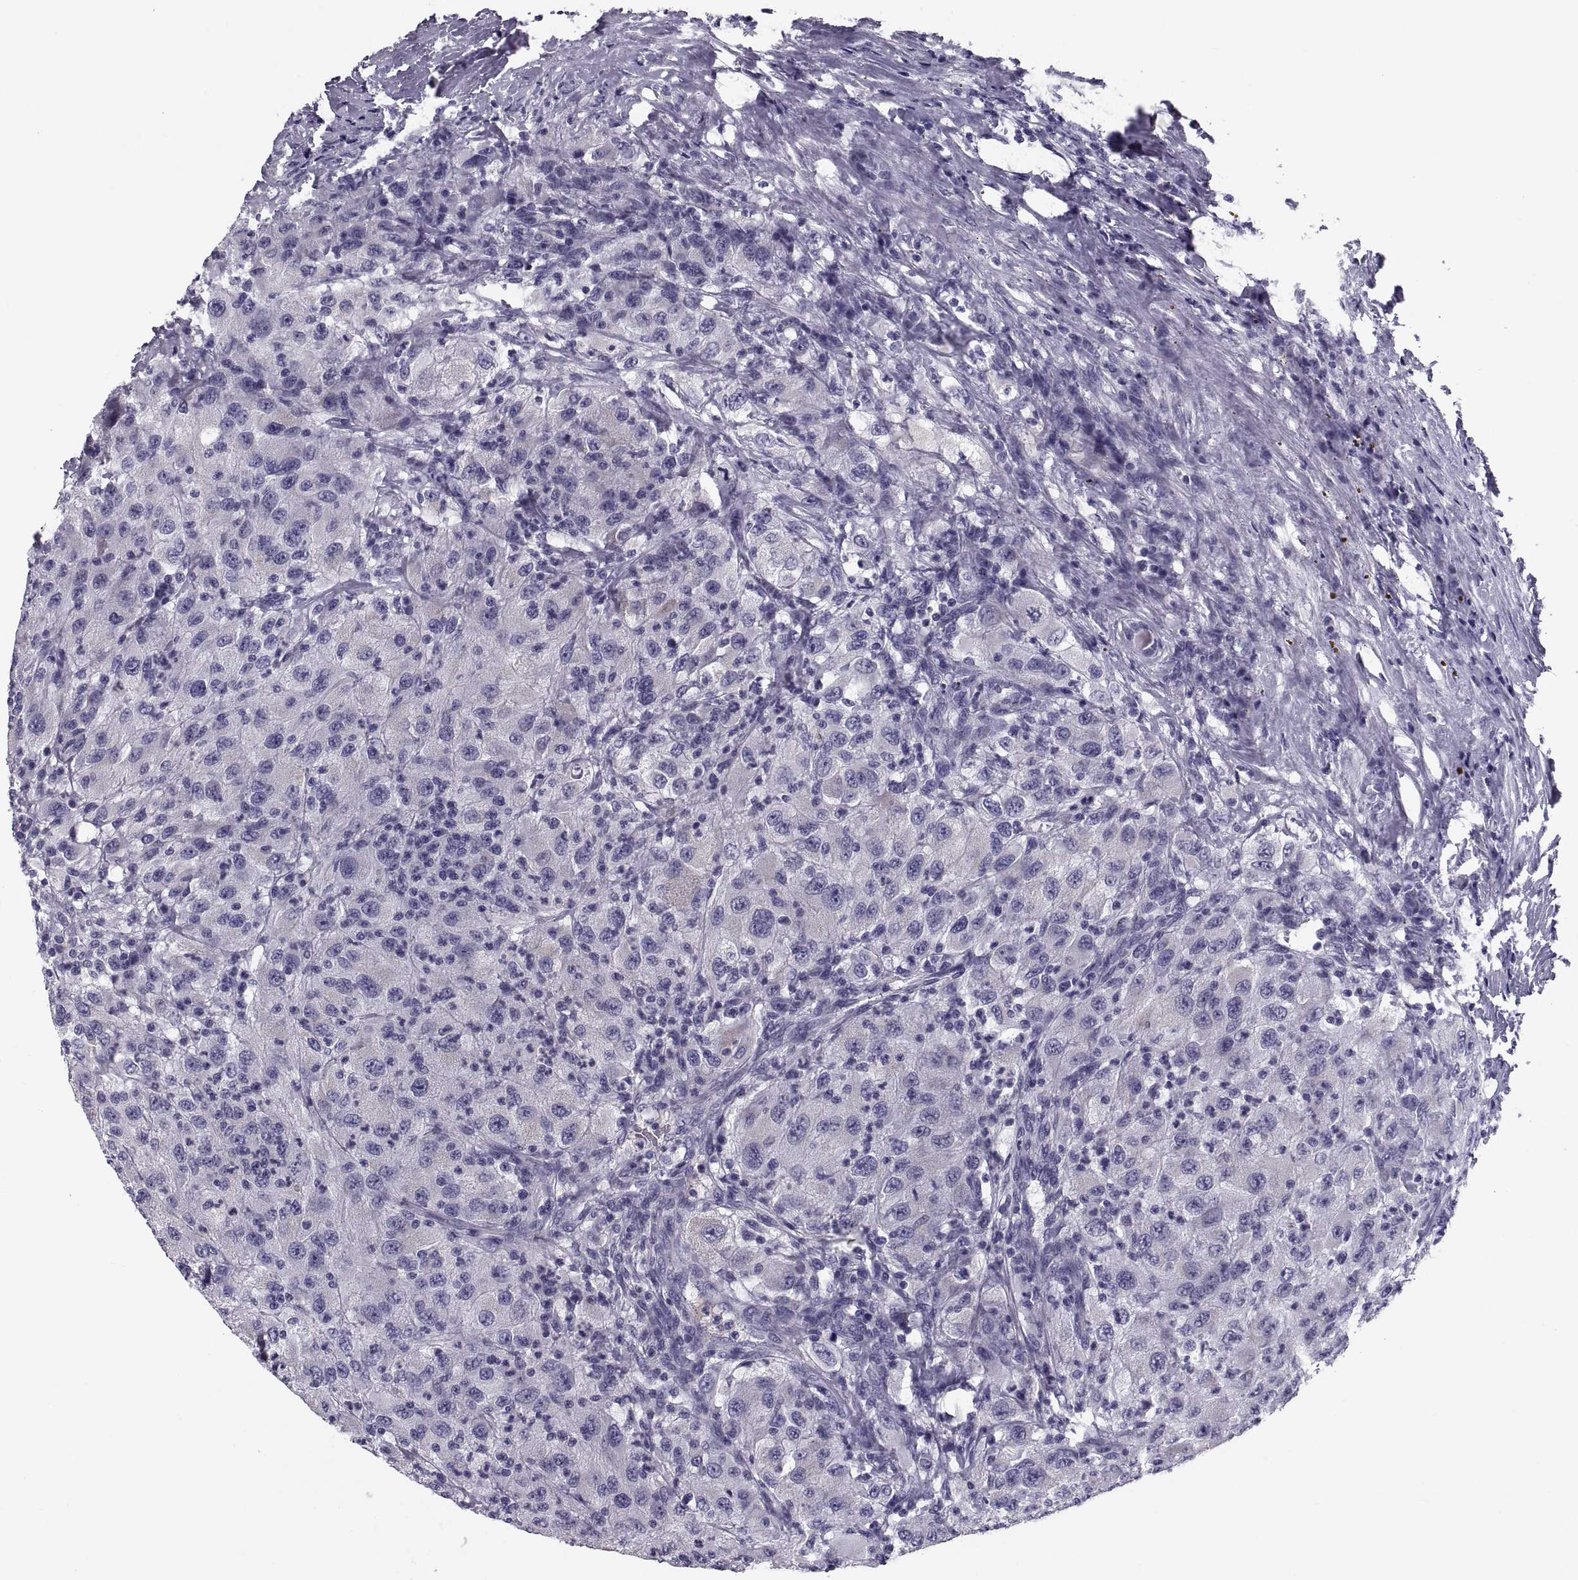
{"staining": {"intensity": "negative", "quantity": "none", "location": "none"}, "tissue": "renal cancer", "cell_type": "Tumor cells", "image_type": "cancer", "snomed": [{"axis": "morphology", "description": "Adenocarcinoma, NOS"}, {"axis": "topography", "description": "Kidney"}], "caption": "Renal cancer stained for a protein using IHC exhibits no staining tumor cells.", "gene": "PDZRN4", "patient": {"sex": "female", "age": 67}}